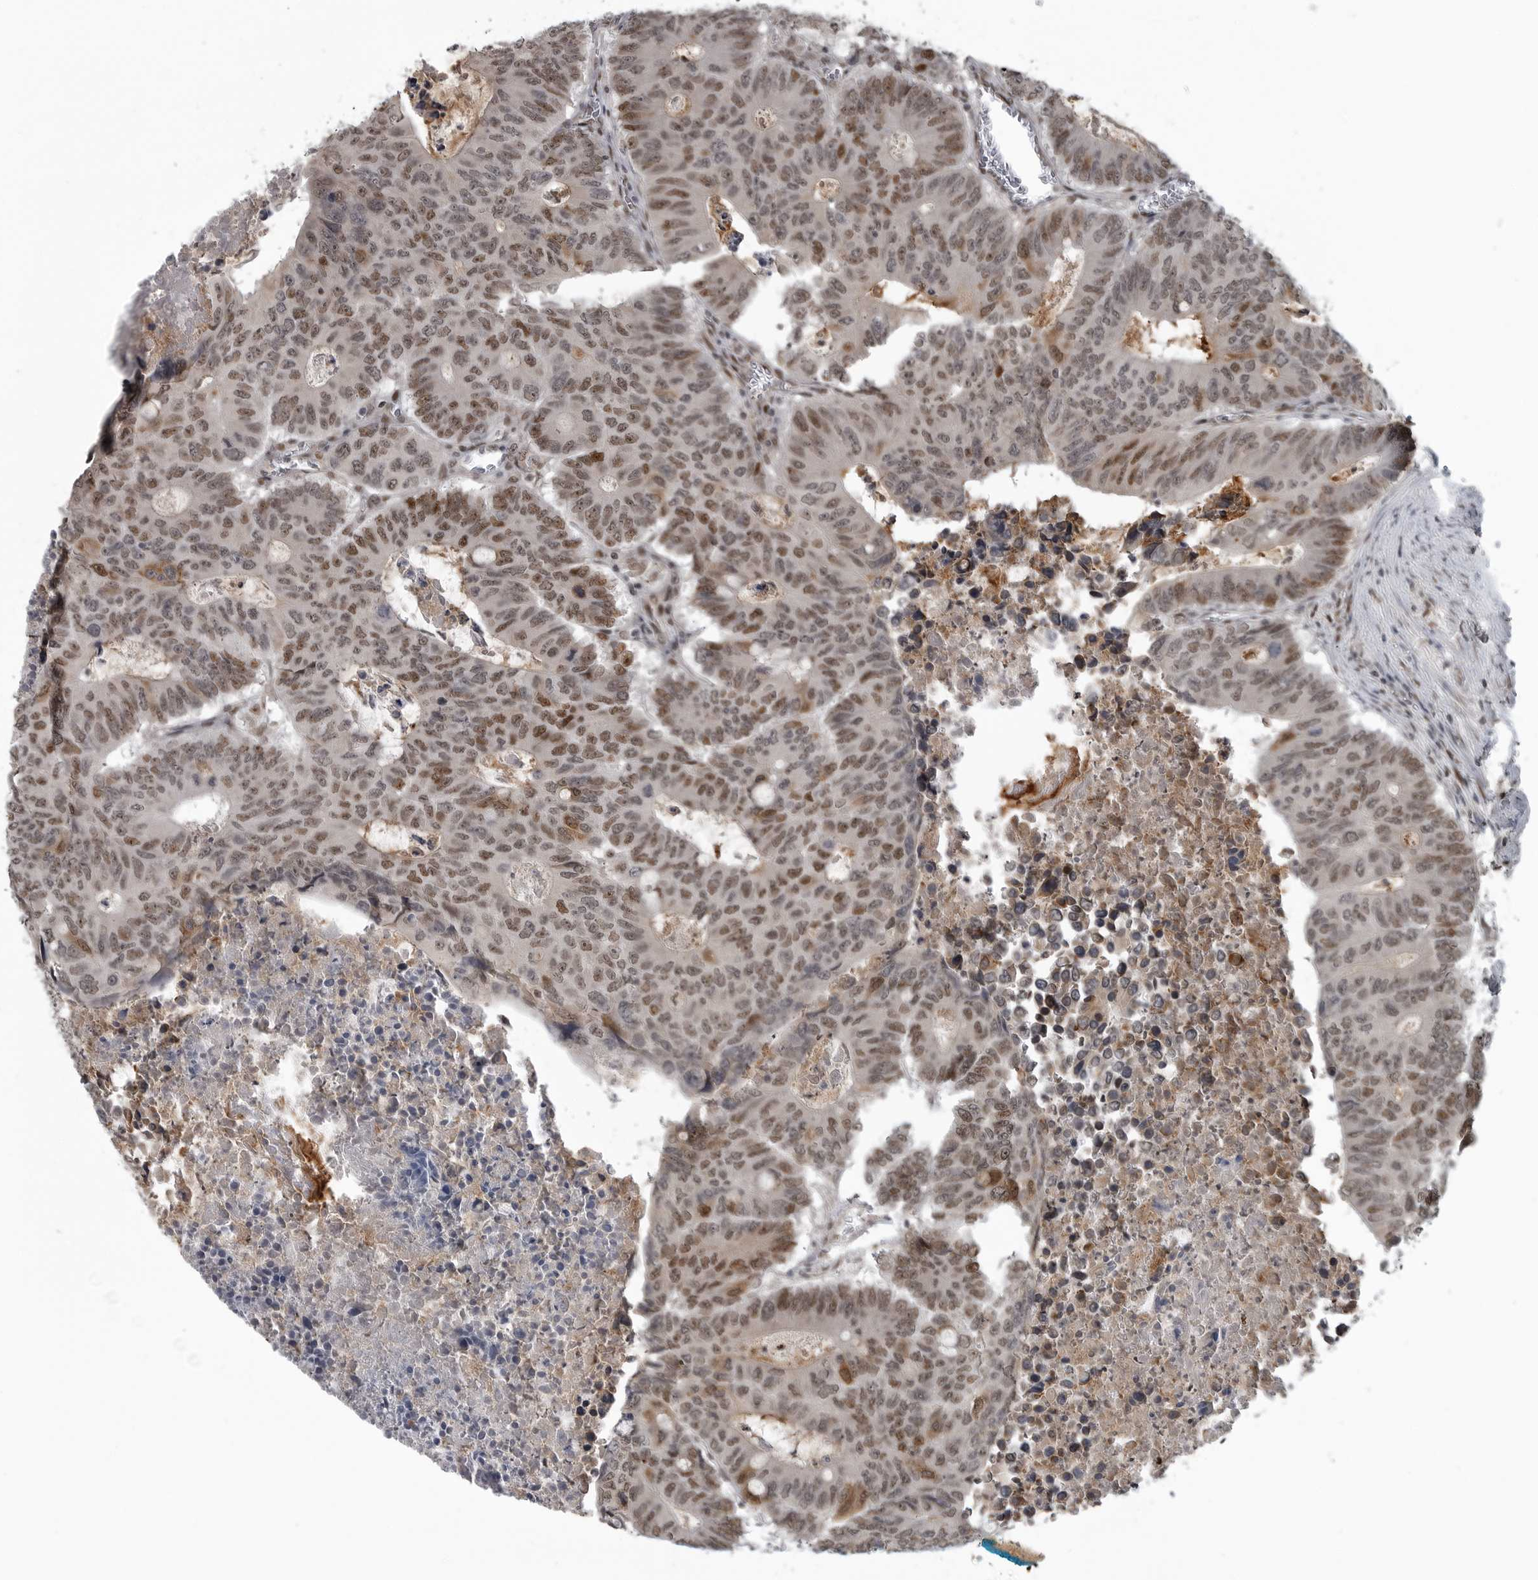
{"staining": {"intensity": "moderate", "quantity": ">75%", "location": "nuclear"}, "tissue": "colorectal cancer", "cell_type": "Tumor cells", "image_type": "cancer", "snomed": [{"axis": "morphology", "description": "Adenocarcinoma, NOS"}, {"axis": "topography", "description": "Colon"}], "caption": "Immunohistochemistry of human colorectal cancer (adenocarcinoma) exhibits medium levels of moderate nuclear positivity in approximately >75% of tumor cells. Nuclei are stained in blue.", "gene": "C8orf58", "patient": {"sex": "male", "age": 87}}